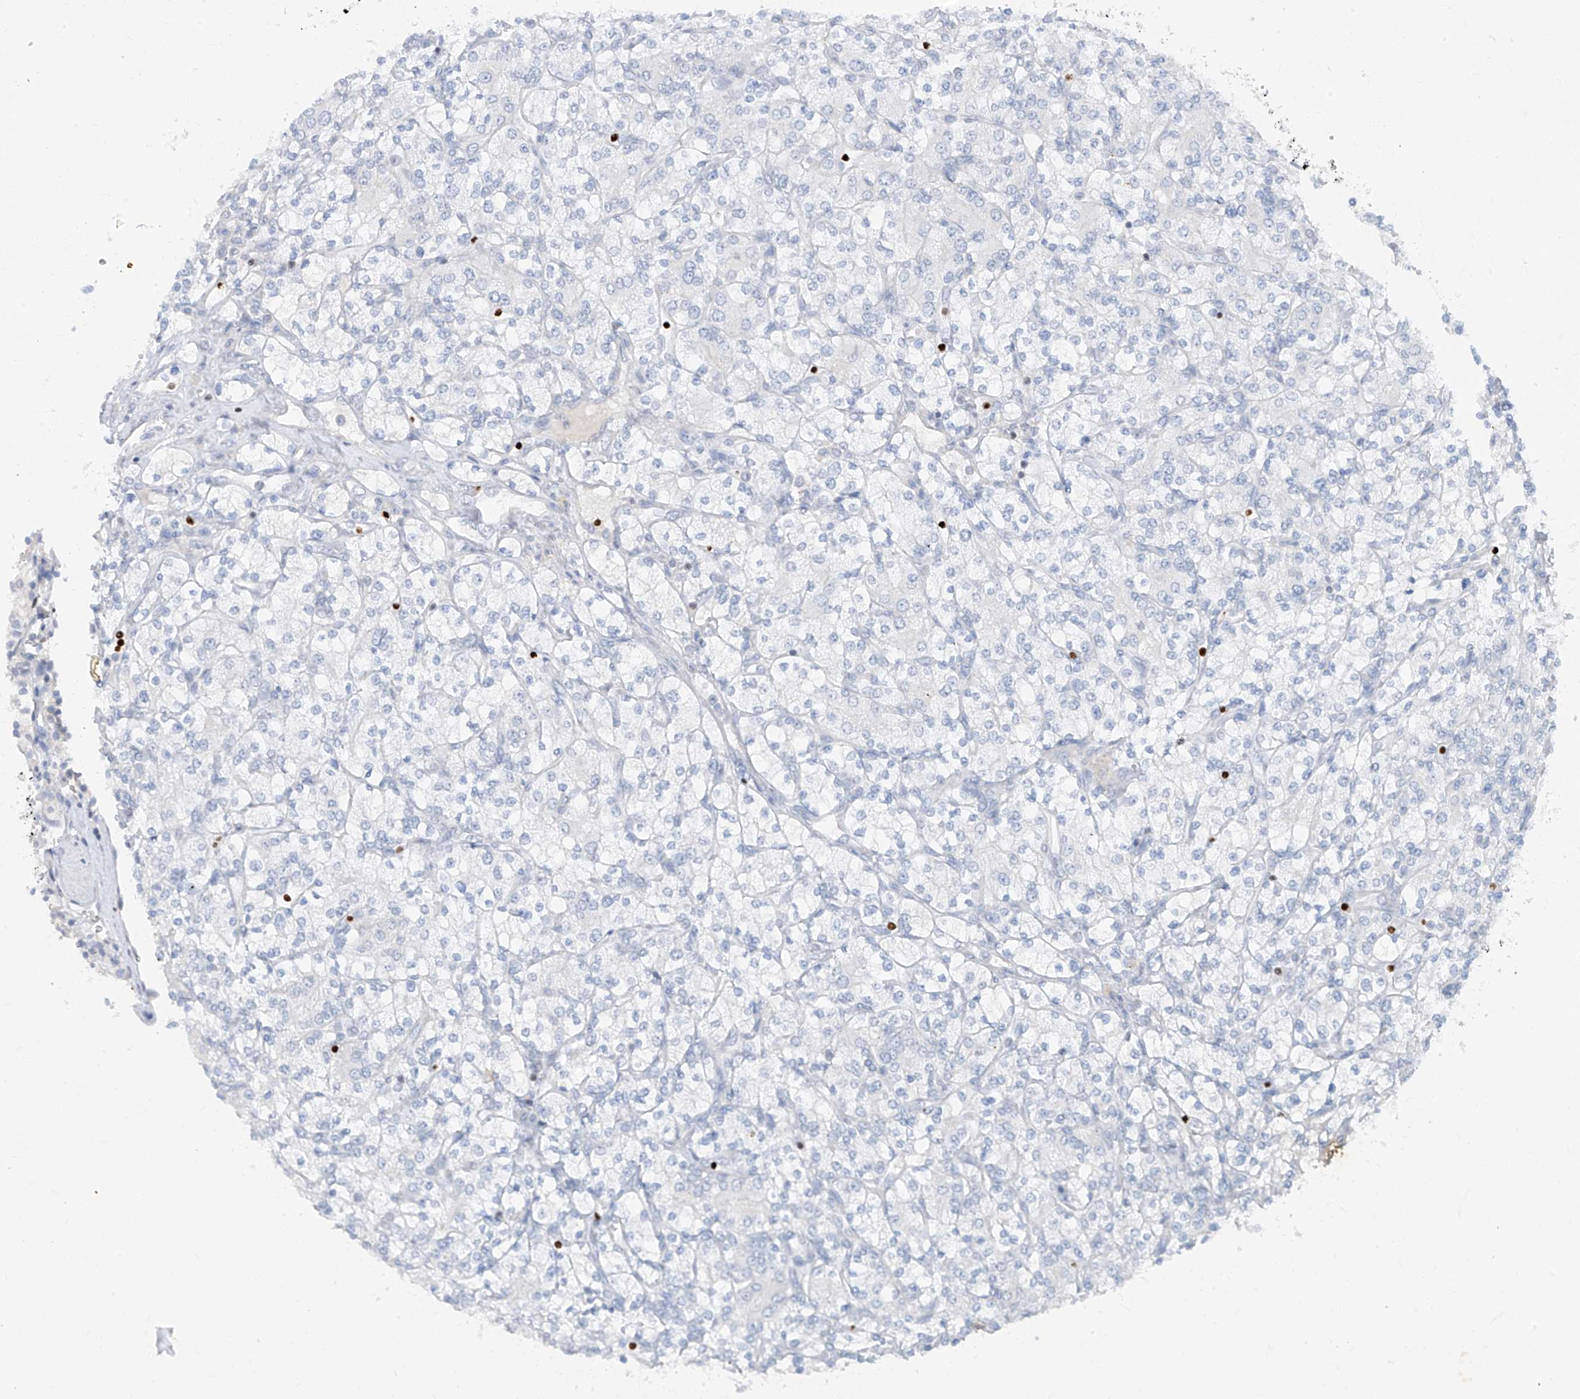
{"staining": {"intensity": "negative", "quantity": "none", "location": "none"}, "tissue": "renal cancer", "cell_type": "Tumor cells", "image_type": "cancer", "snomed": [{"axis": "morphology", "description": "Adenocarcinoma, NOS"}, {"axis": "topography", "description": "Kidney"}], "caption": "Human renal adenocarcinoma stained for a protein using immunohistochemistry displays no expression in tumor cells.", "gene": "TBX21", "patient": {"sex": "male", "age": 77}}